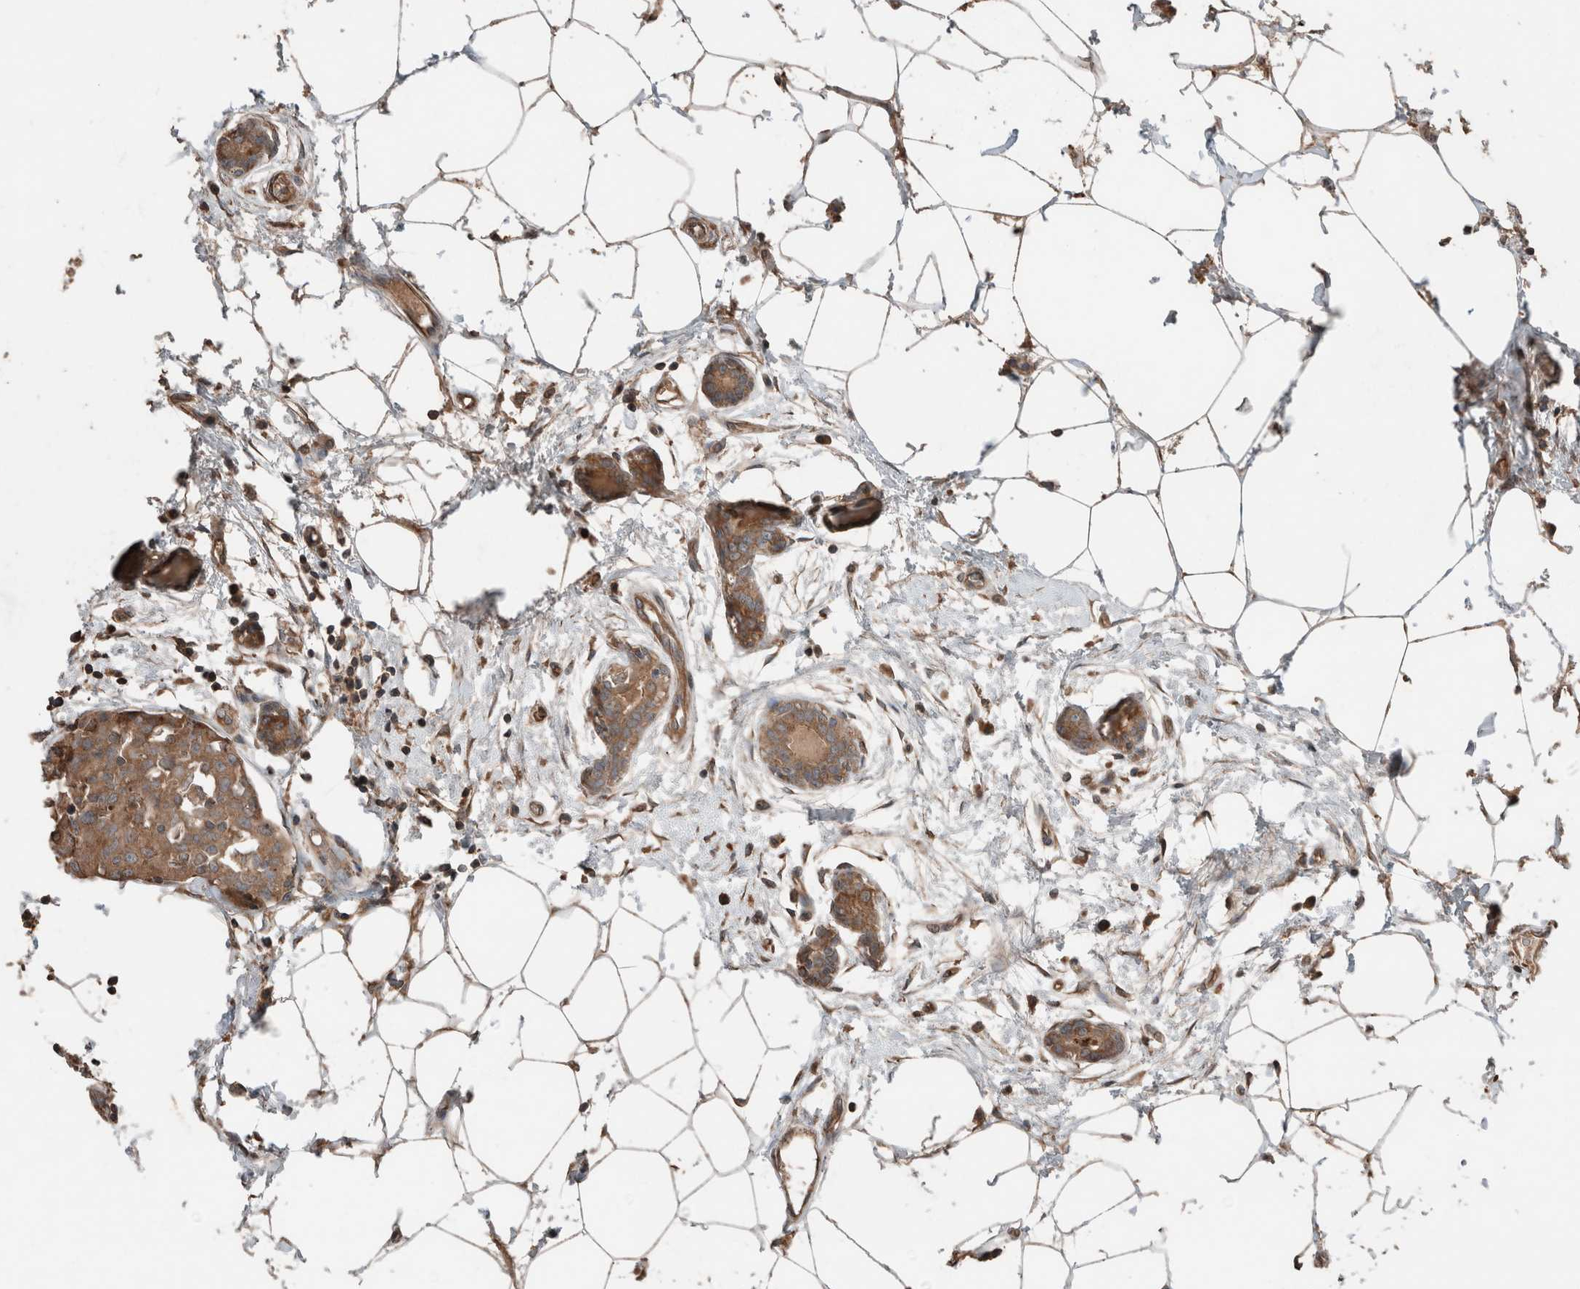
{"staining": {"intensity": "moderate", "quantity": ">75%", "location": "cytoplasmic/membranous"}, "tissue": "breast cancer", "cell_type": "Tumor cells", "image_type": "cancer", "snomed": [{"axis": "morphology", "description": "Normal tissue, NOS"}, {"axis": "morphology", "description": "Duct carcinoma"}, {"axis": "topography", "description": "Breast"}], "caption": "The photomicrograph exhibits immunohistochemical staining of breast cancer. There is moderate cytoplasmic/membranous staining is present in approximately >75% of tumor cells. The protein is shown in brown color, while the nuclei are stained blue.", "gene": "ERAP2", "patient": {"sex": "female", "age": 37}}